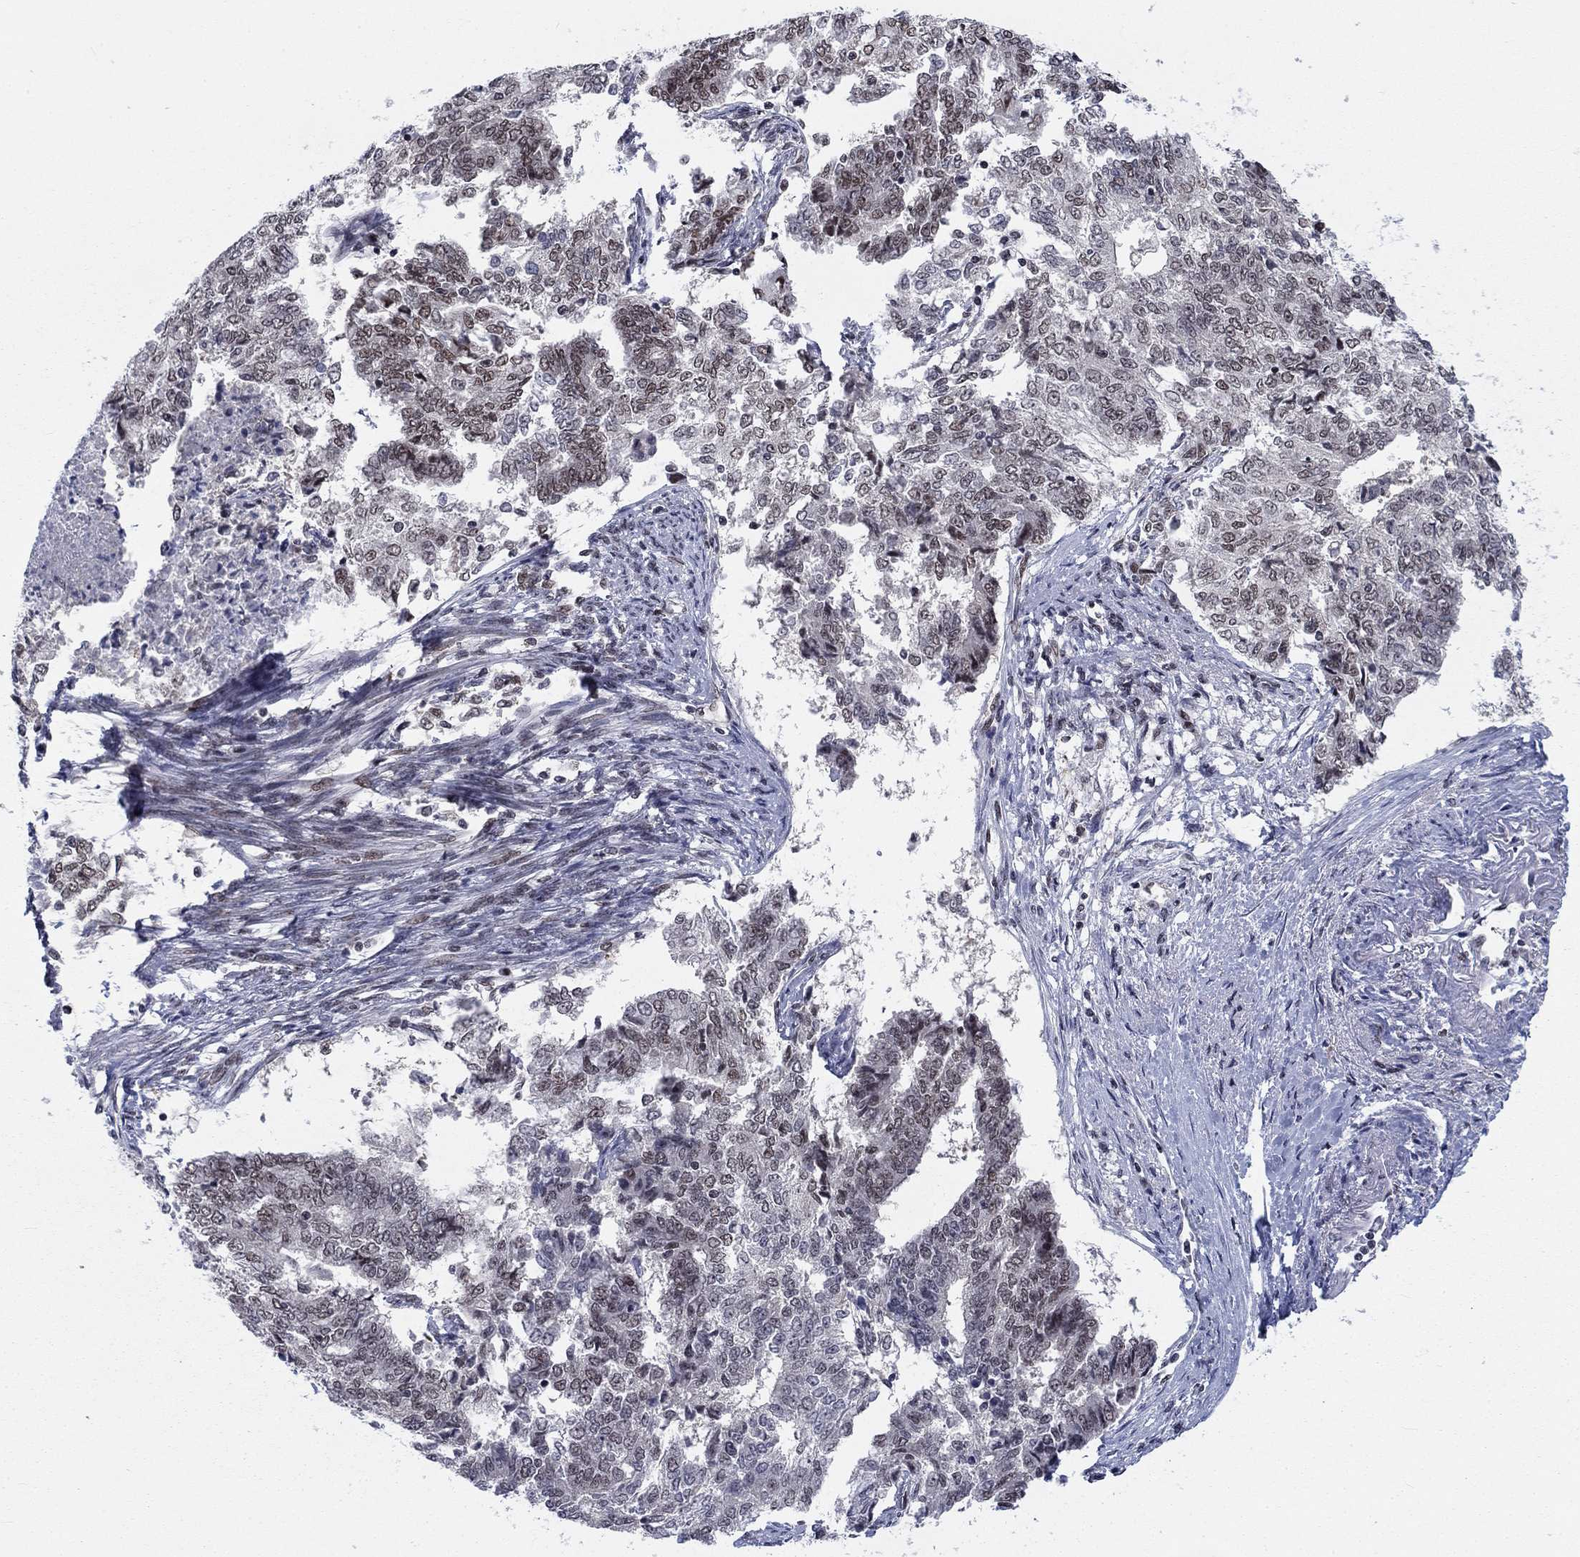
{"staining": {"intensity": "moderate", "quantity": "25%-75%", "location": "nuclear"}, "tissue": "endometrial cancer", "cell_type": "Tumor cells", "image_type": "cancer", "snomed": [{"axis": "morphology", "description": "Adenocarcinoma, NOS"}, {"axis": "topography", "description": "Endometrium"}], "caption": "Human adenocarcinoma (endometrial) stained with a protein marker reveals moderate staining in tumor cells.", "gene": "FYTTD1", "patient": {"sex": "female", "age": 65}}